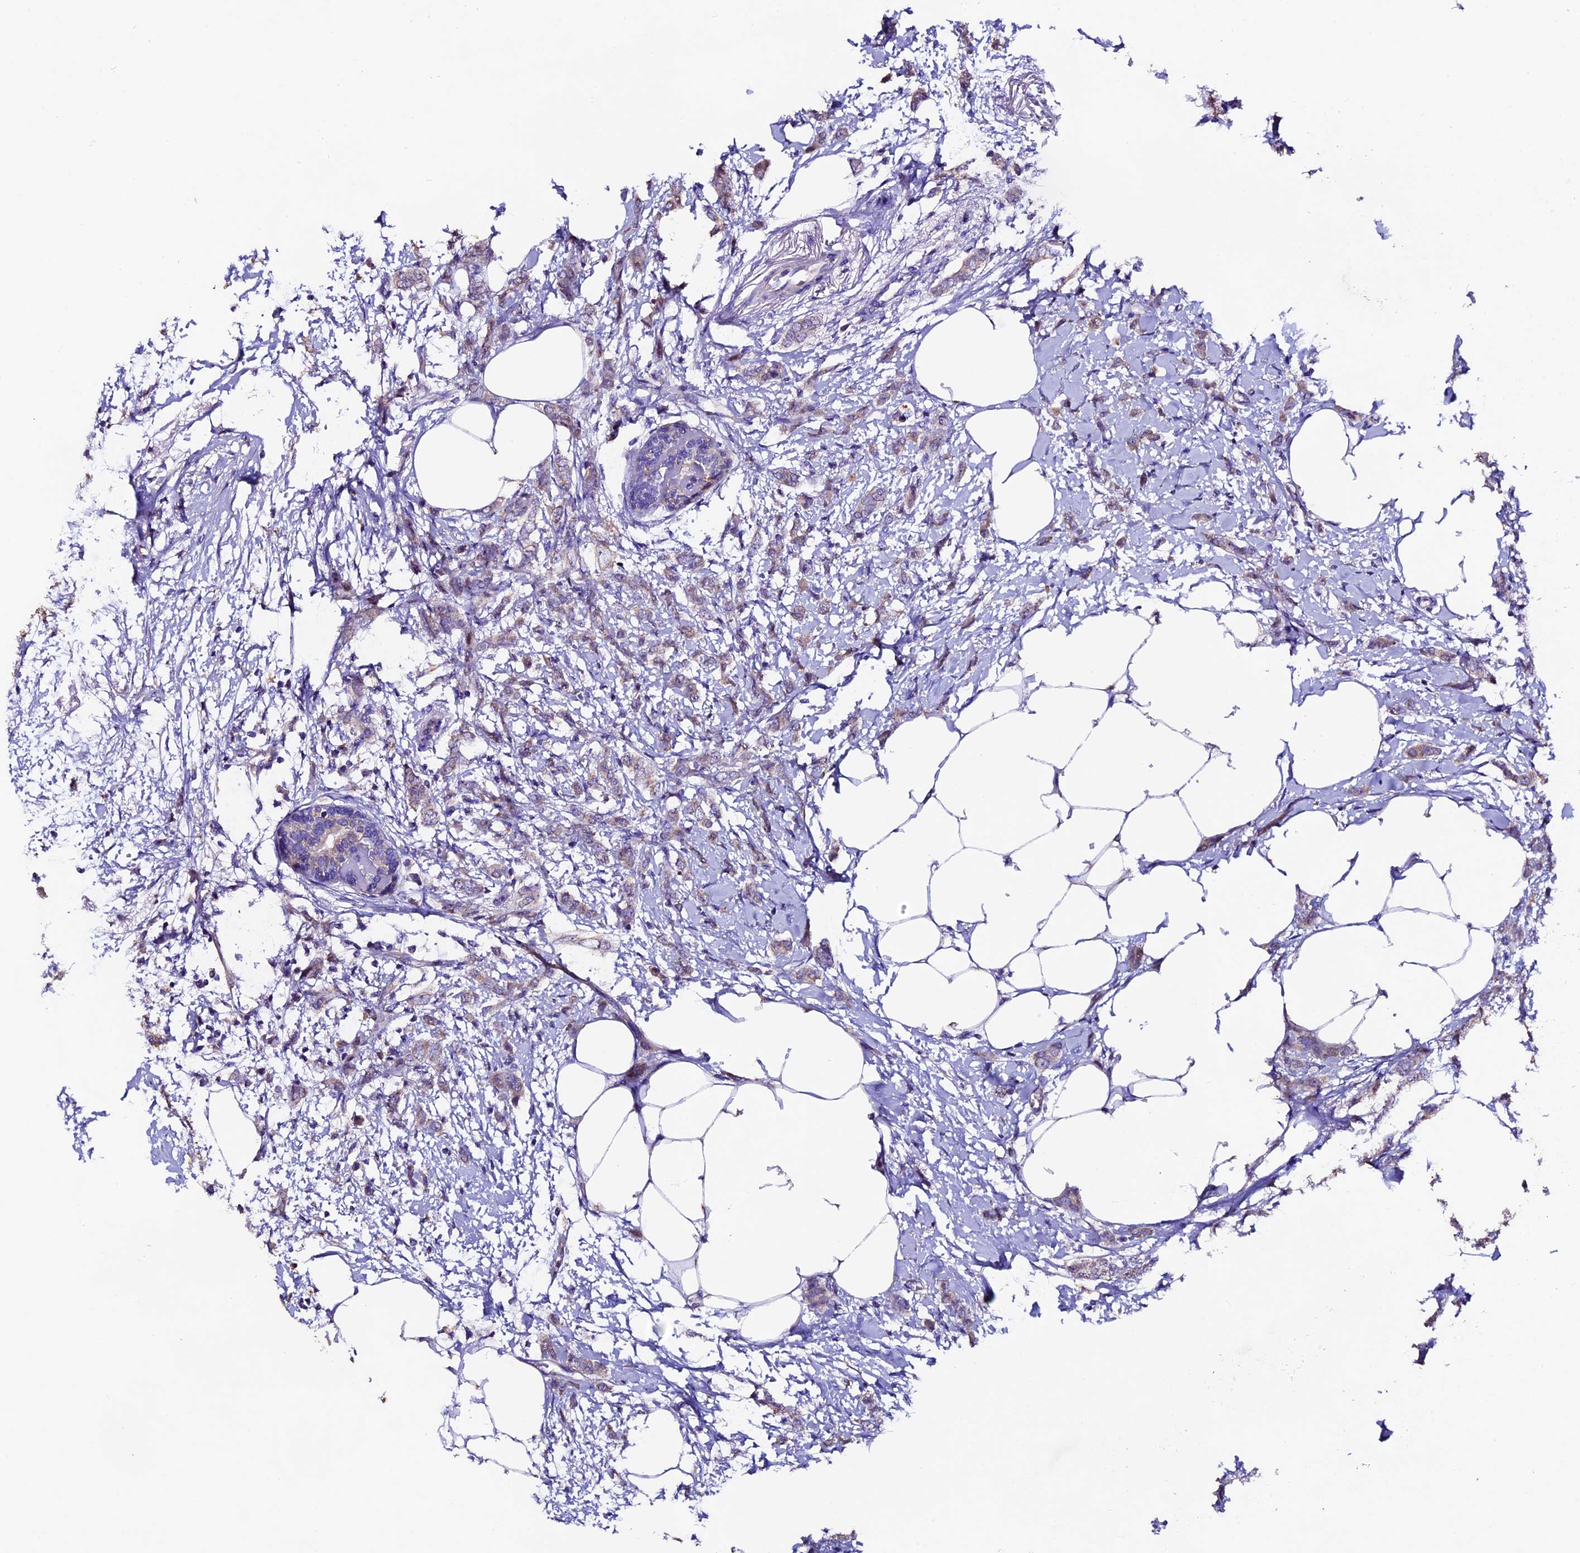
{"staining": {"intensity": "moderate", "quantity": "<25%", "location": "cytoplasmic/membranous"}, "tissue": "breast cancer", "cell_type": "Tumor cells", "image_type": "cancer", "snomed": [{"axis": "morphology", "description": "Duct carcinoma"}, {"axis": "topography", "description": "Breast"}], "caption": "Breast cancer (intraductal carcinoma) stained with DAB immunohistochemistry (IHC) demonstrates low levels of moderate cytoplasmic/membranous staining in approximately <25% of tumor cells.", "gene": "FBXW9", "patient": {"sex": "female", "age": 72}}